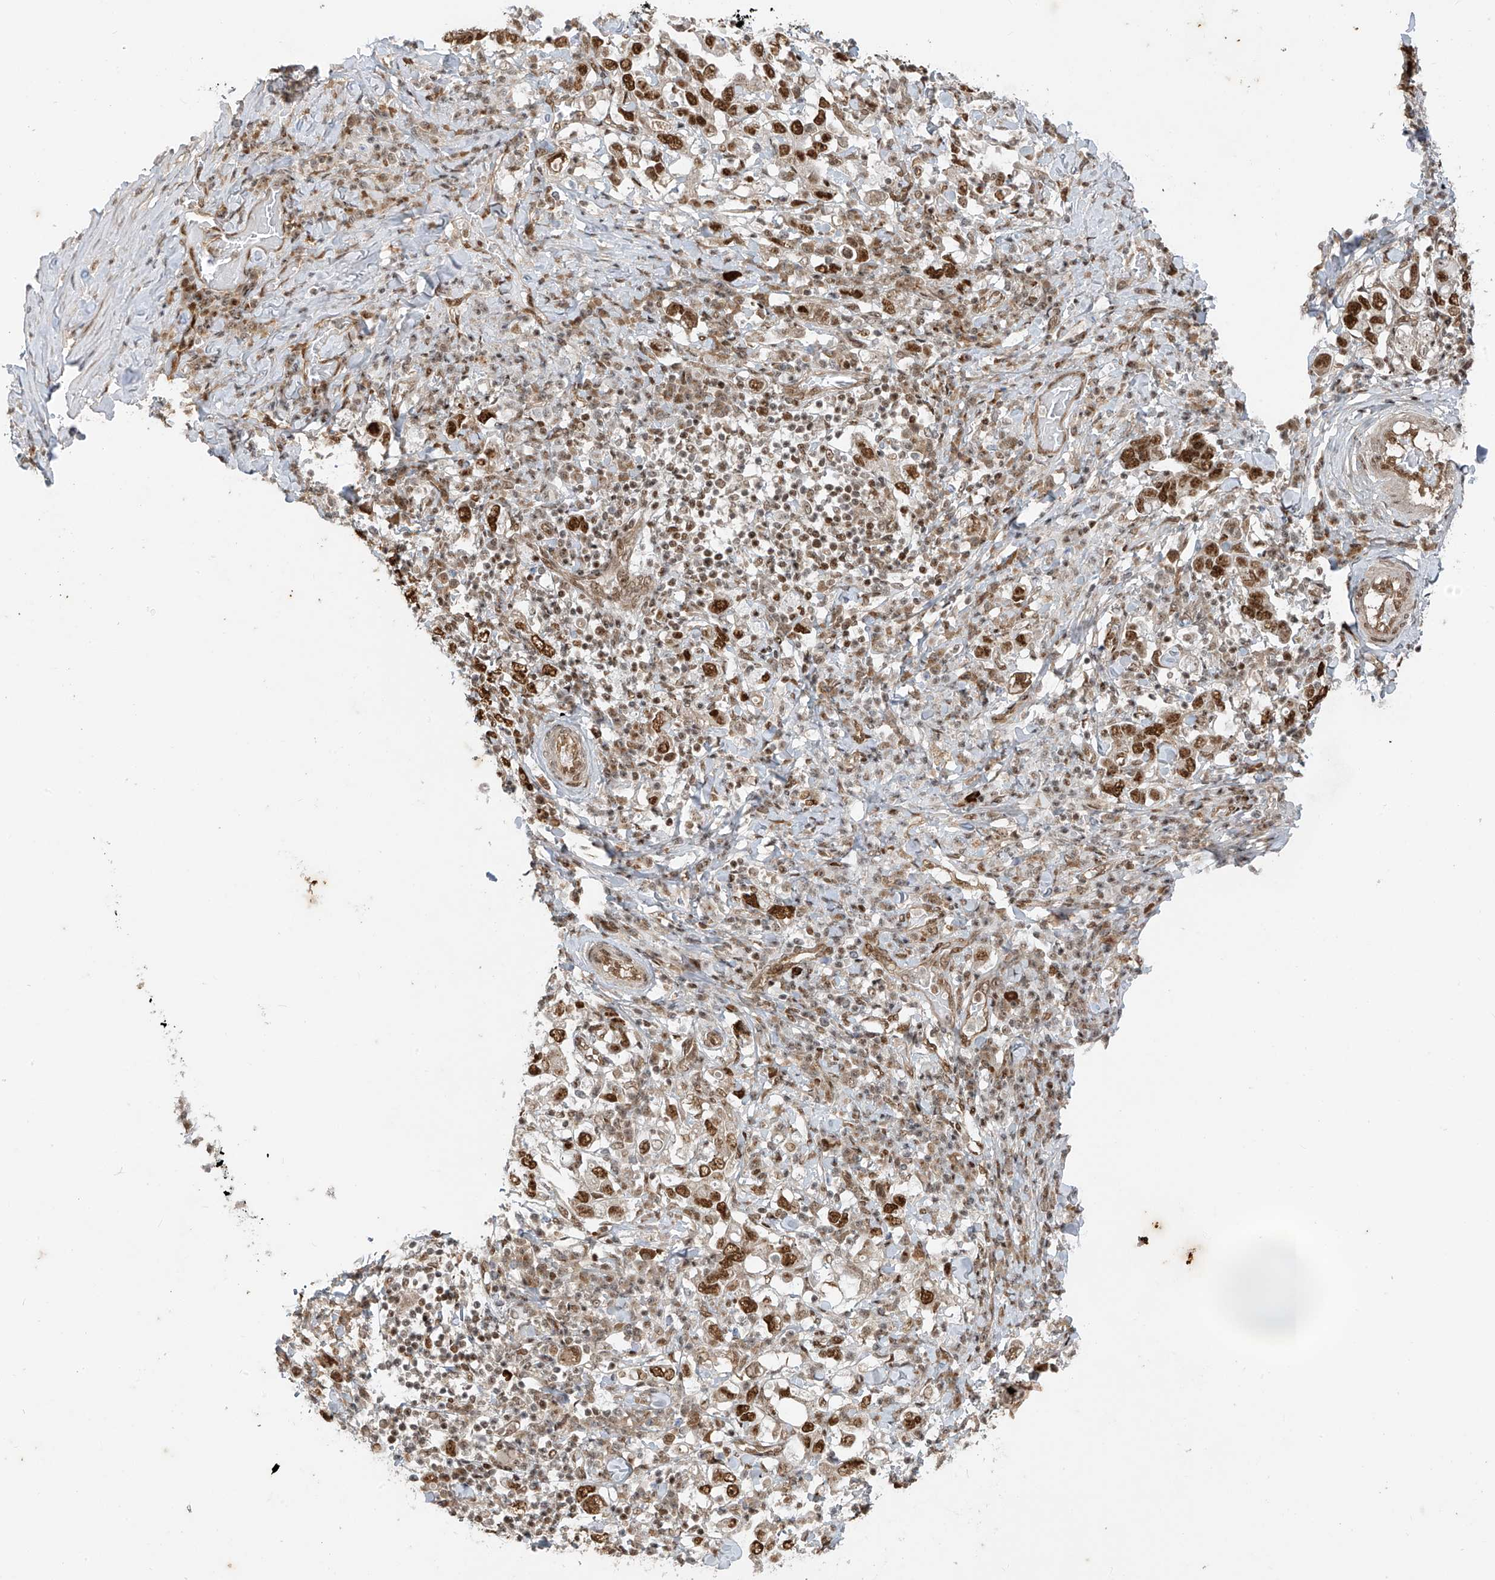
{"staining": {"intensity": "moderate", "quantity": ">75%", "location": "nuclear"}, "tissue": "stomach cancer", "cell_type": "Tumor cells", "image_type": "cancer", "snomed": [{"axis": "morphology", "description": "Adenocarcinoma, NOS"}, {"axis": "topography", "description": "Stomach, upper"}], "caption": "Protein staining of stomach cancer tissue reveals moderate nuclear positivity in approximately >75% of tumor cells.", "gene": "ARHGEF3", "patient": {"sex": "male", "age": 62}}